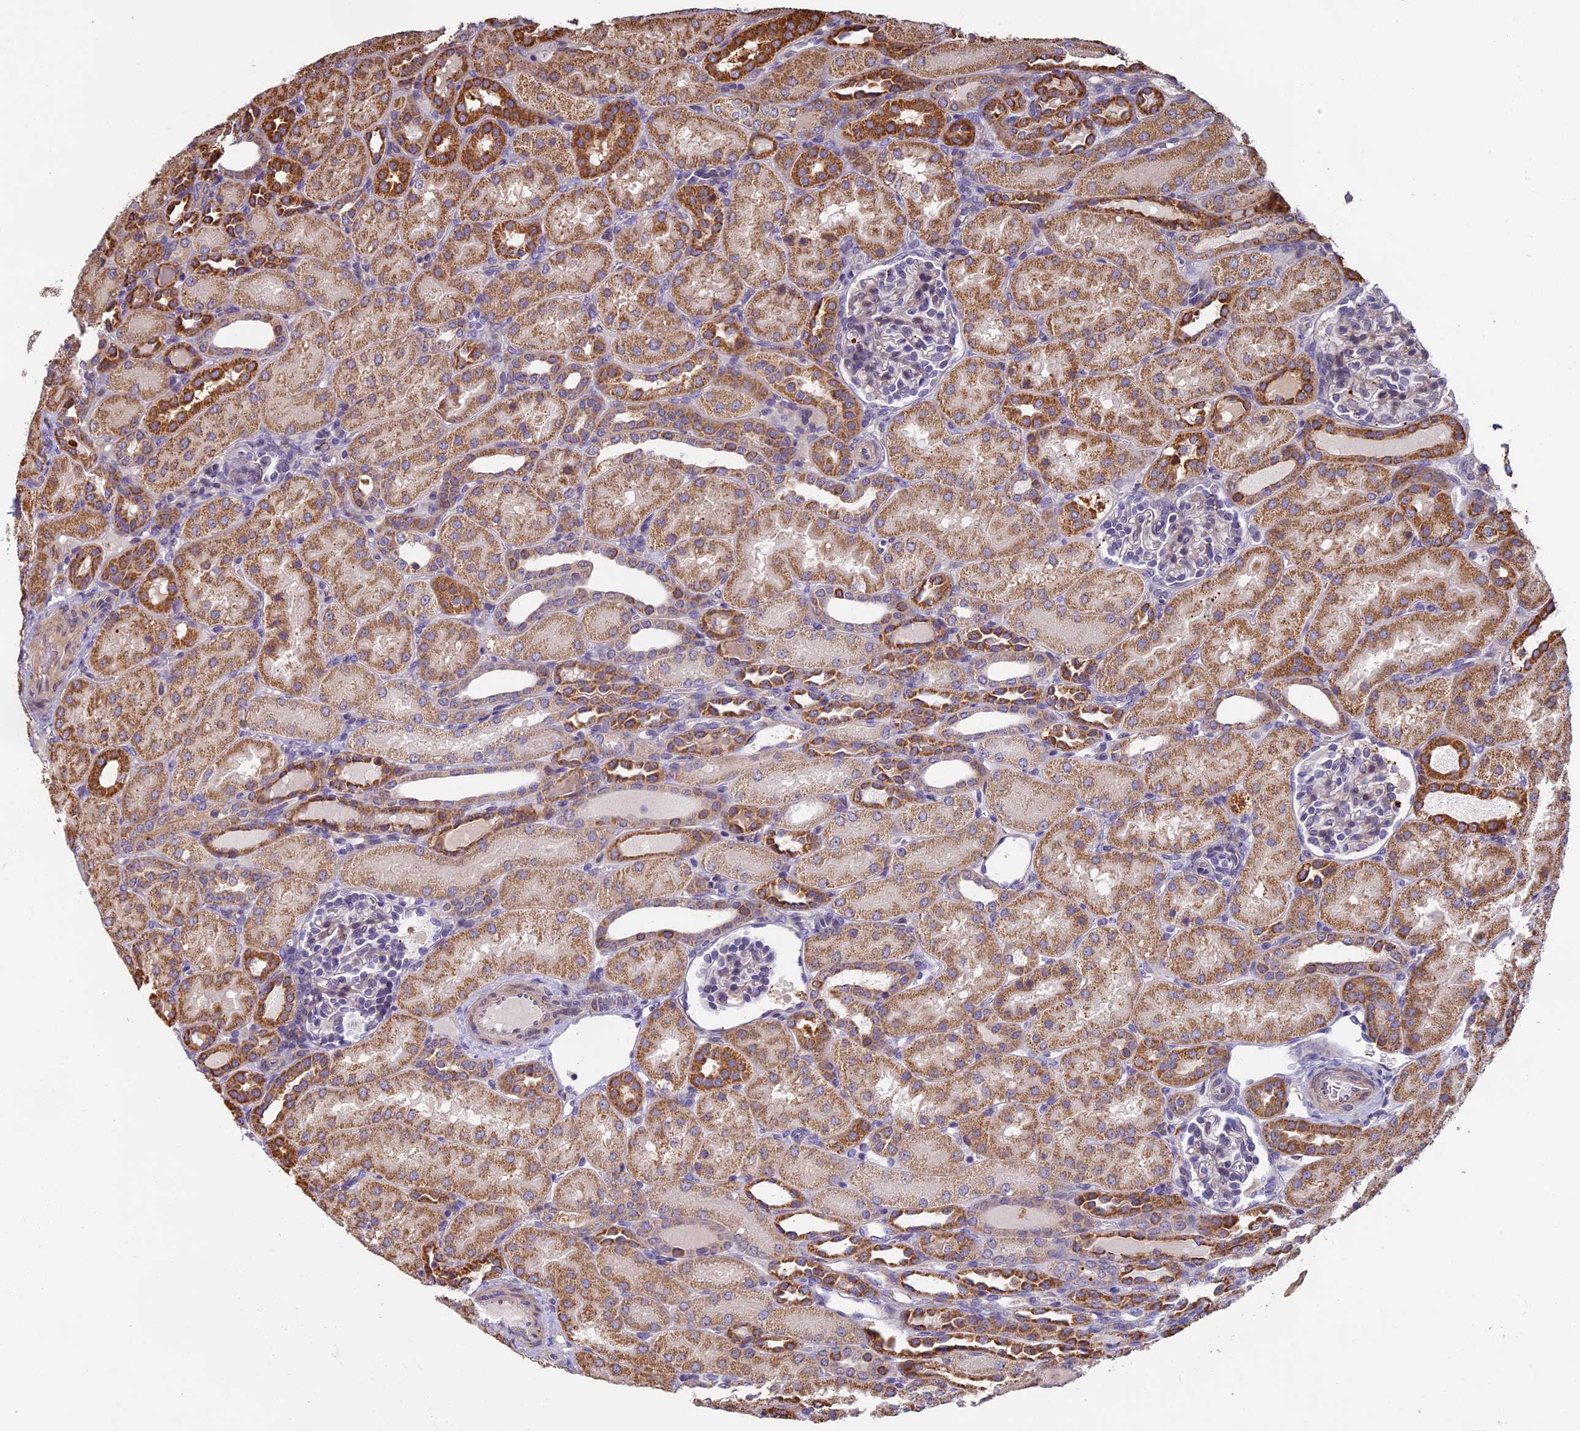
{"staining": {"intensity": "weak", "quantity": "<25%", "location": "cytoplasmic/membranous"}, "tissue": "kidney", "cell_type": "Cells in glomeruli", "image_type": "normal", "snomed": [{"axis": "morphology", "description": "Normal tissue, NOS"}, {"axis": "topography", "description": "Kidney"}], "caption": "The immunohistochemistry (IHC) image has no significant positivity in cells in glomeruli of kidney. (DAB (3,3'-diaminobenzidine) IHC visualized using brightfield microscopy, high magnification).", "gene": "EDAR", "patient": {"sex": "male", "age": 1}}